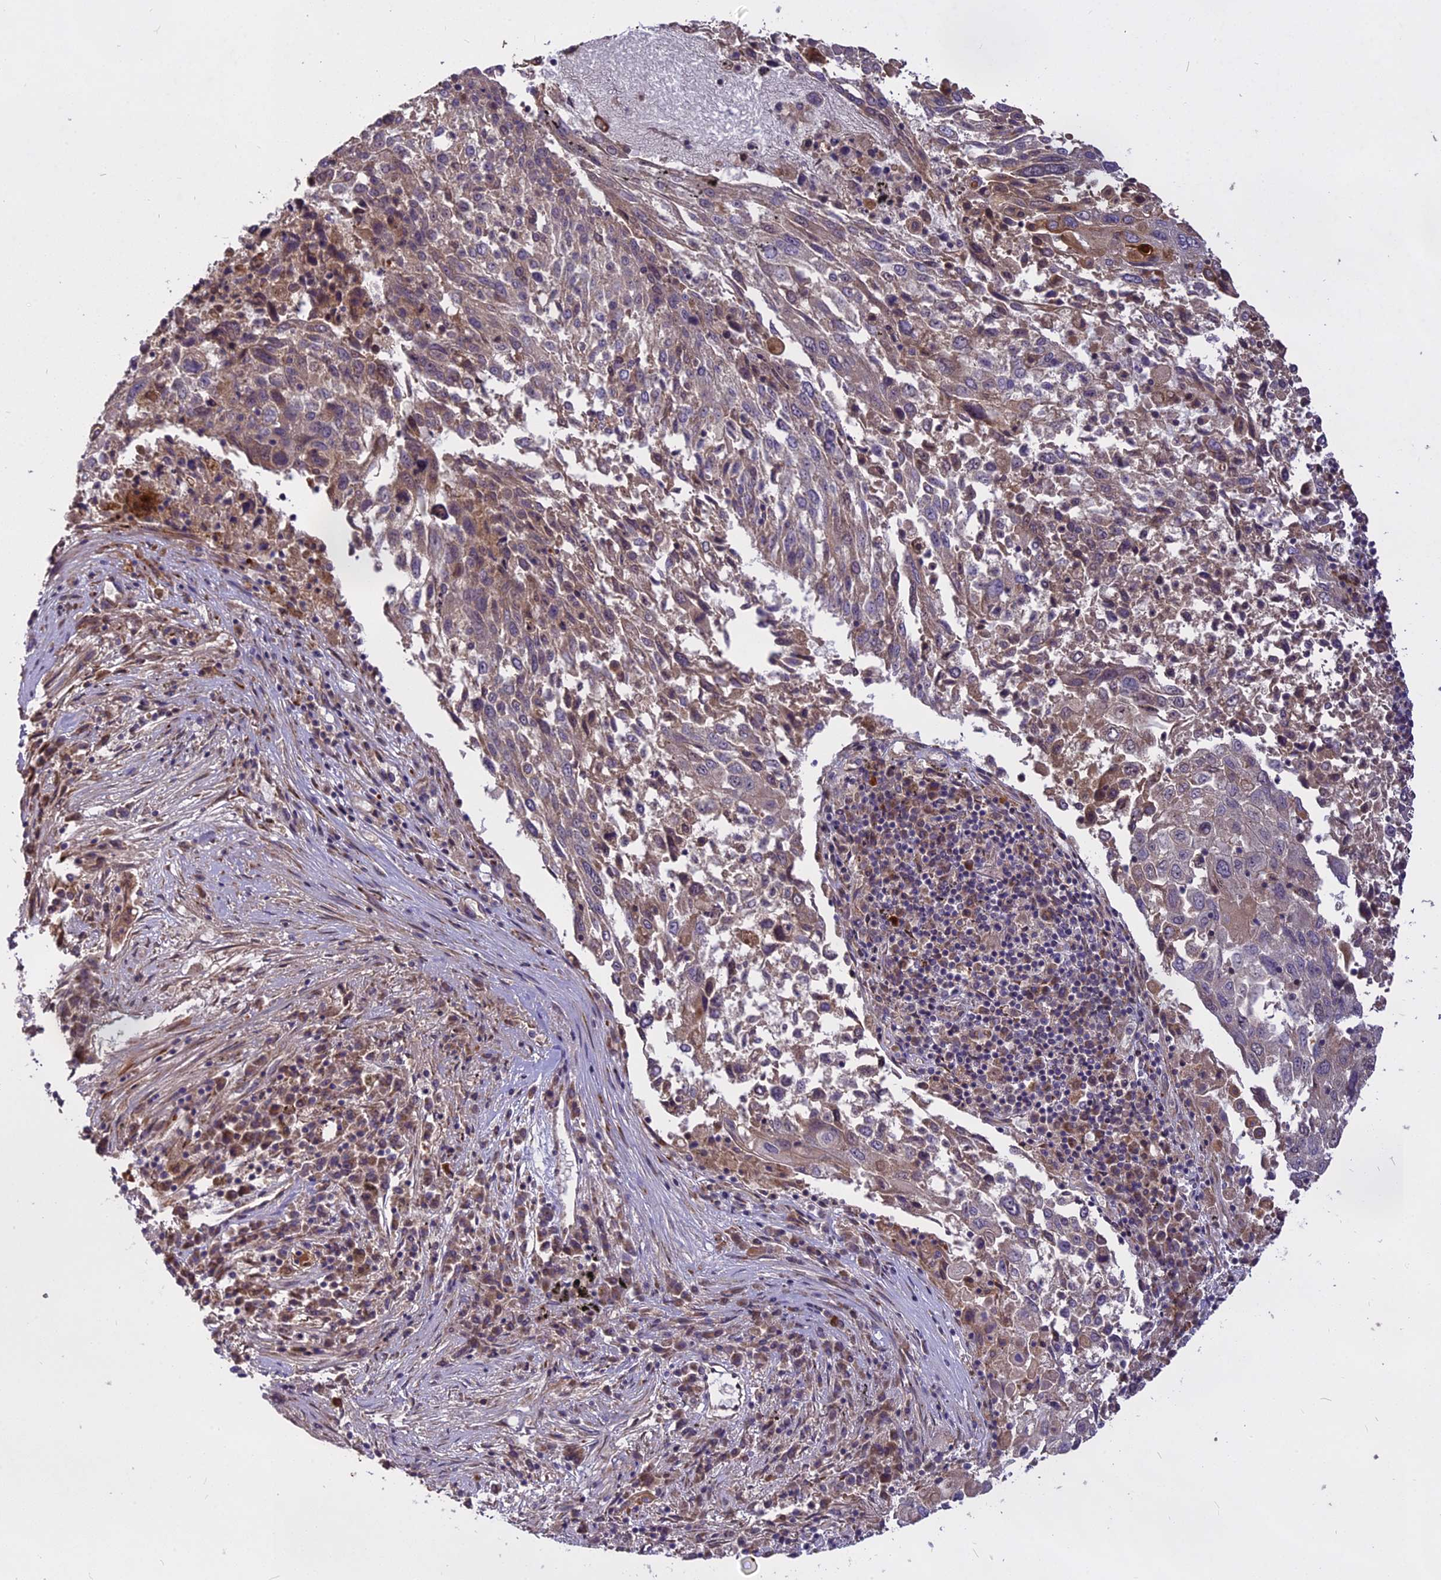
{"staining": {"intensity": "weak", "quantity": "25%-75%", "location": "cytoplasmic/membranous"}, "tissue": "lung cancer", "cell_type": "Tumor cells", "image_type": "cancer", "snomed": [{"axis": "morphology", "description": "Squamous cell carcinoma, NOS"}, {"axis": "topography", "description": "Lung"}], "caption": "Weak cytoplasmic/membranous staining is seen in approximately 25%-75% of tumor cells in lung cancer (squamous cell carcinoma).", "gene": "MEMO1", "patient": {"sex": "male", "age": 65}}